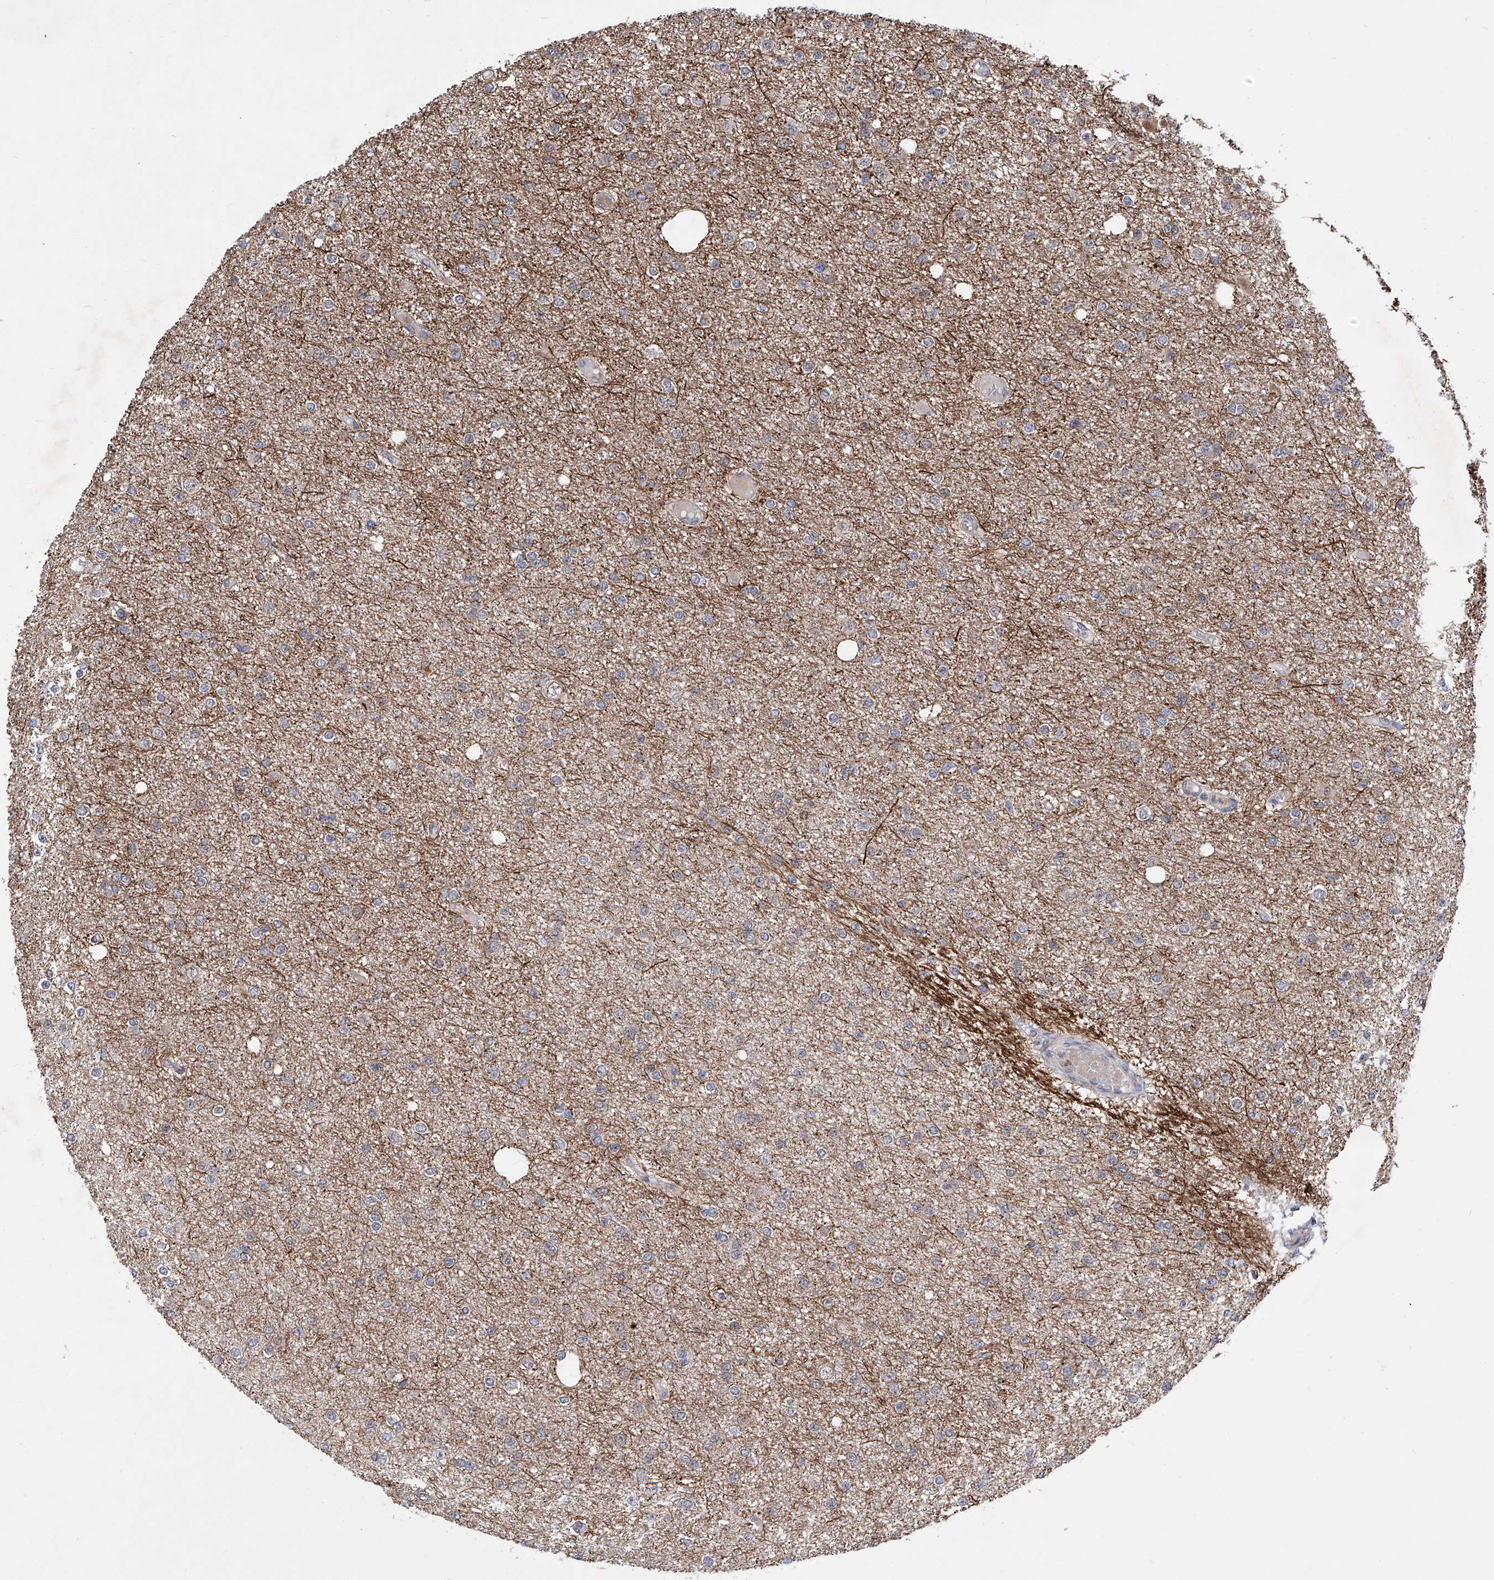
{"staining": {"intensity": "negative", "quantity": "none", "location": "none"}, "tissue": "glioma", "cell_type": "Tumor cells", "image_type": "cancer", "snomed": [{"axis": "morphology", "description": "Glioma, malignant, Low grade"}, {"axis": "topography", "description": "Brain"}], "caption": "This is a image of immunohistochemistry (IHC) staining of malignant glioma (low-grade), which shows no staining in tumor cells.", "gene": "FARP2", "patient": {"sex": "female", "age": 22}}